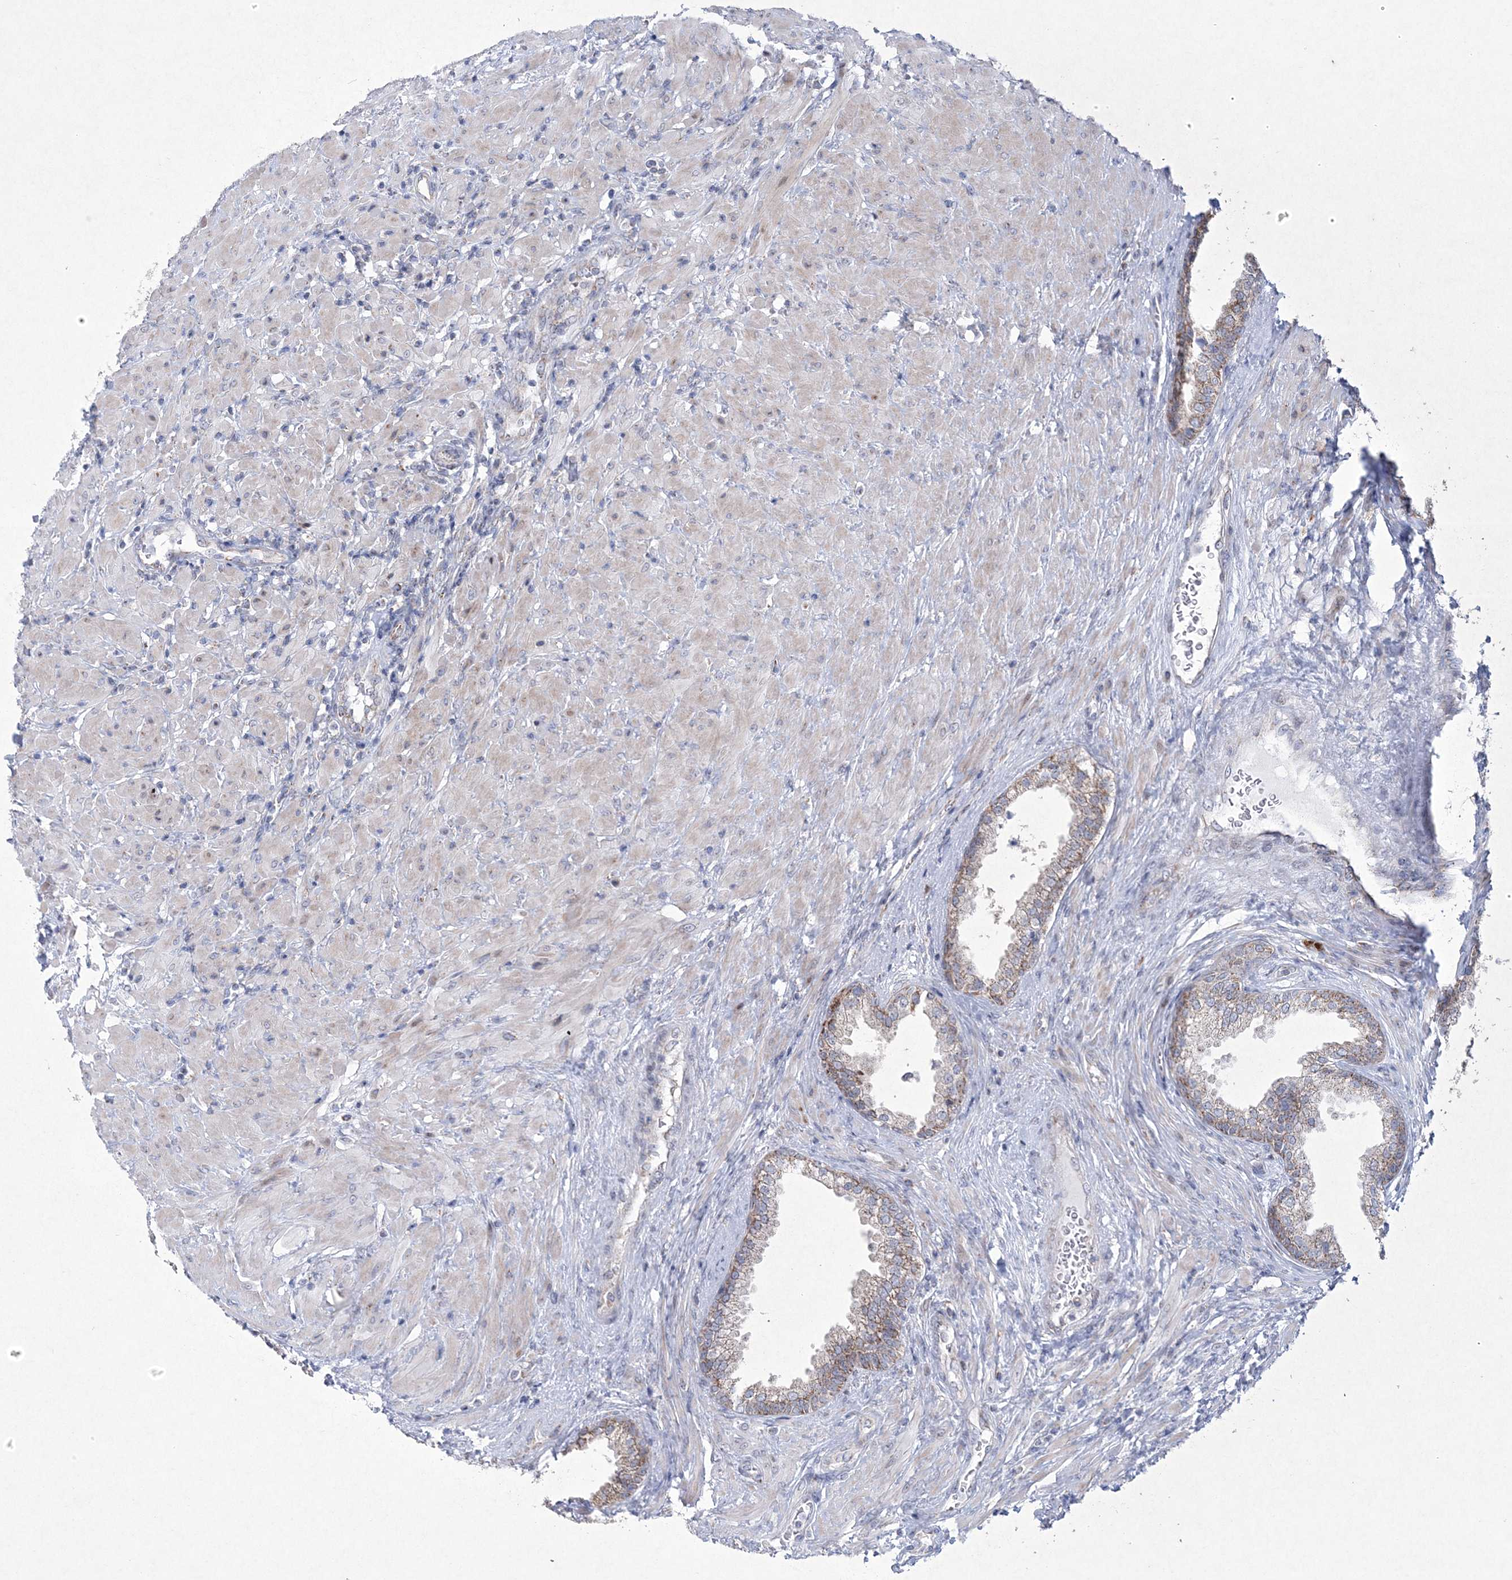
{"staining": {"intensity": "moderate", "quantity": "25%-75%", "location": "cytoplasmic/membranous"}, "tissue": "prostate", "cell_type": "Glandular cells", "image_type": "normal", "snomed": [{"axis": "morphology", "description": "Normal tissue, NOS"}, {"axis": "topography", "description": "Prostate"}], "caption": "Normal prostate reveals moderate cytoplasmic/membranous positivity in about 25%-75% of glandular cells, visualized by immunohistochemistry. The protein of interest is shown in brown color, while the nuclei are stained blue.", "gene": "CES4A", "patient": {"sex": "male", "age": 76}}